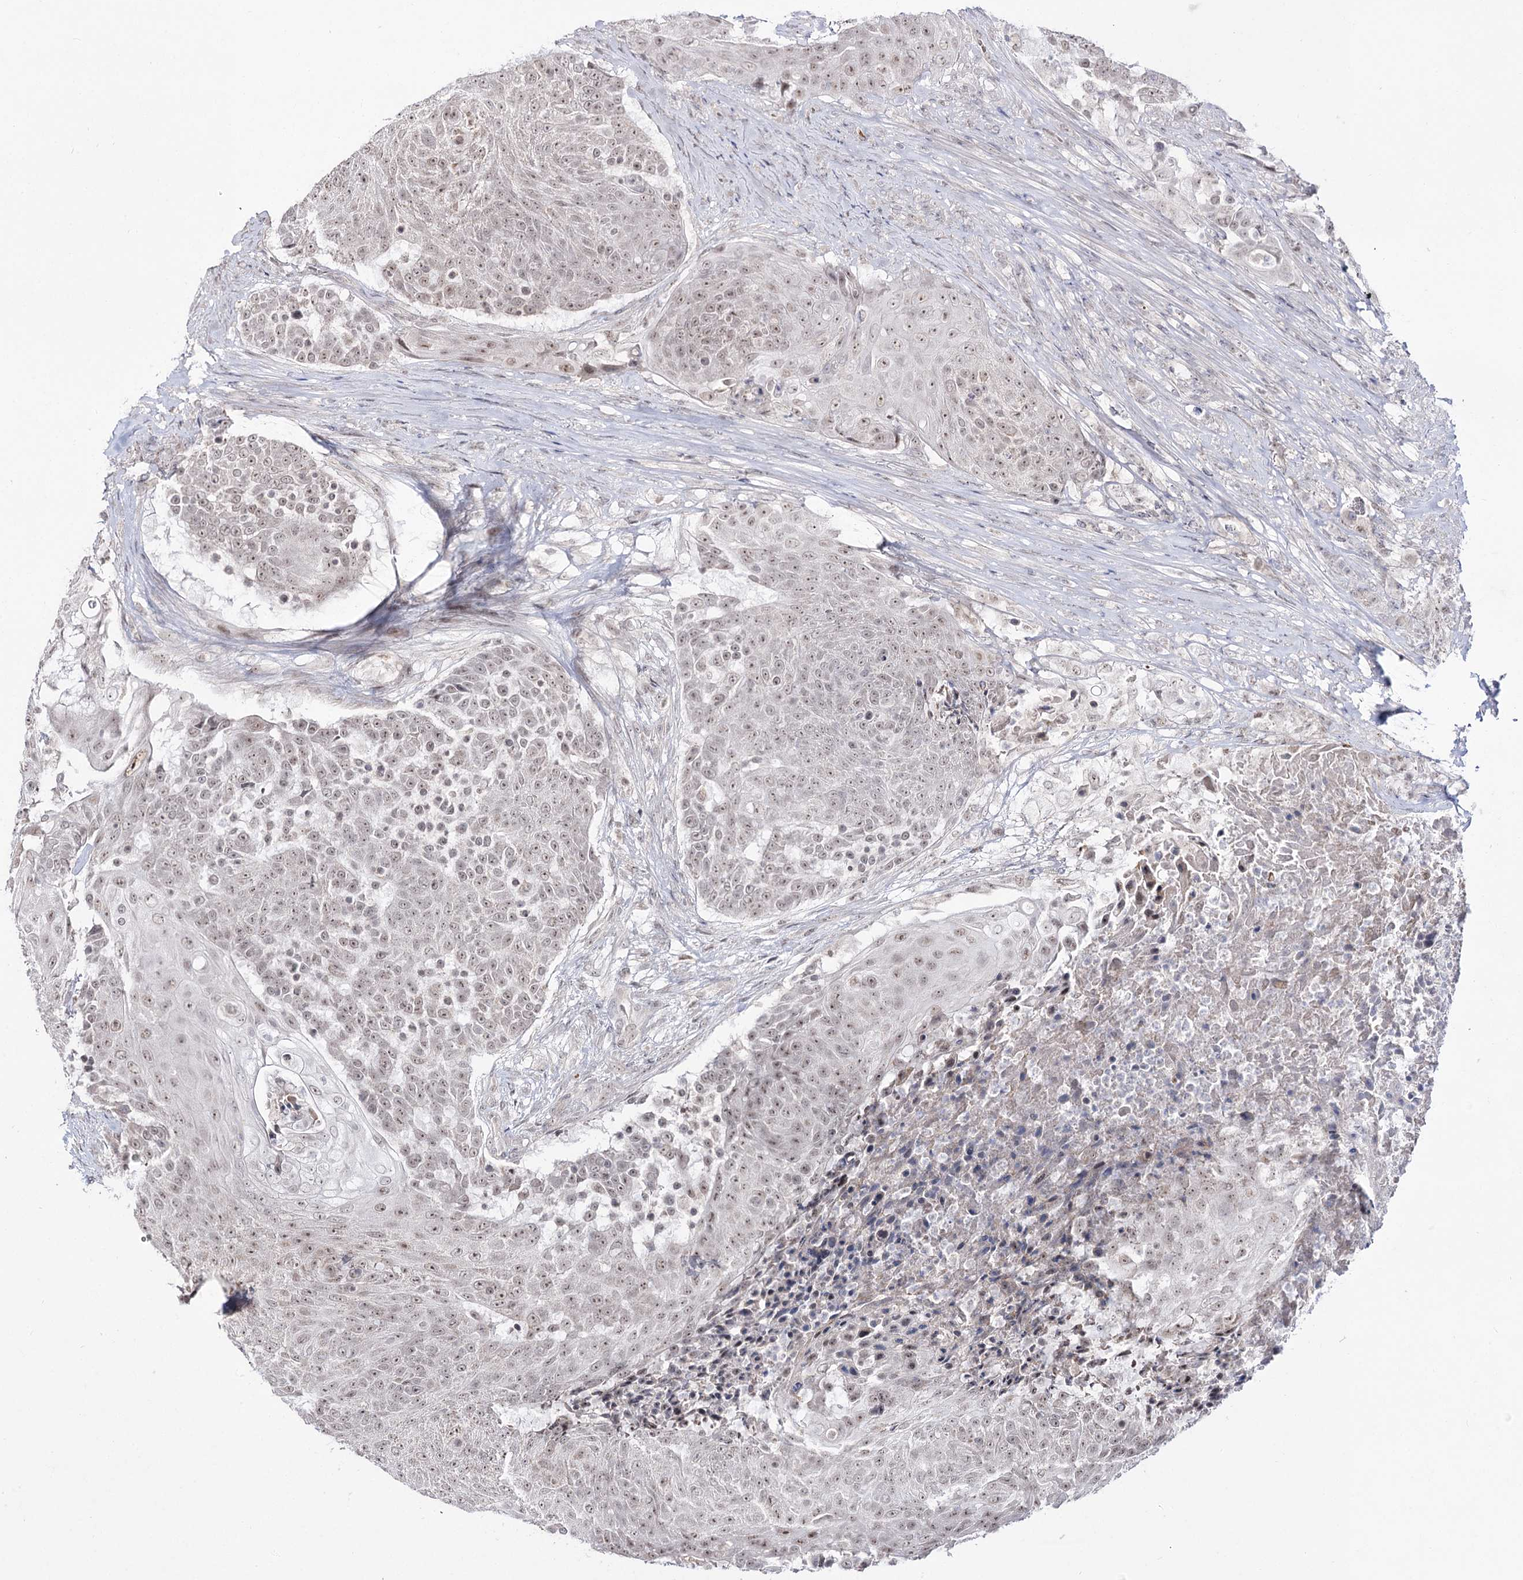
{"staining": {"intensity": "weak", "quantity": ">75%", "location": "nuclear"}, "tissue": "urothelial cancer", "cell_type": "Tumor cells", "image_type": "cancer", "snomed": [{"axis": "morphology", "description": "Urothelial carcinoma, High grade"}, {"axis": "topography", "description": "Urinary bladder"}], "caption": "Urothelial cancer stained with immunohistochemistry shows weak nuclear positivity in about >75% of tumor cells.", "gene": "RRP9", "patient": {"sex": "female", "age": 63}}